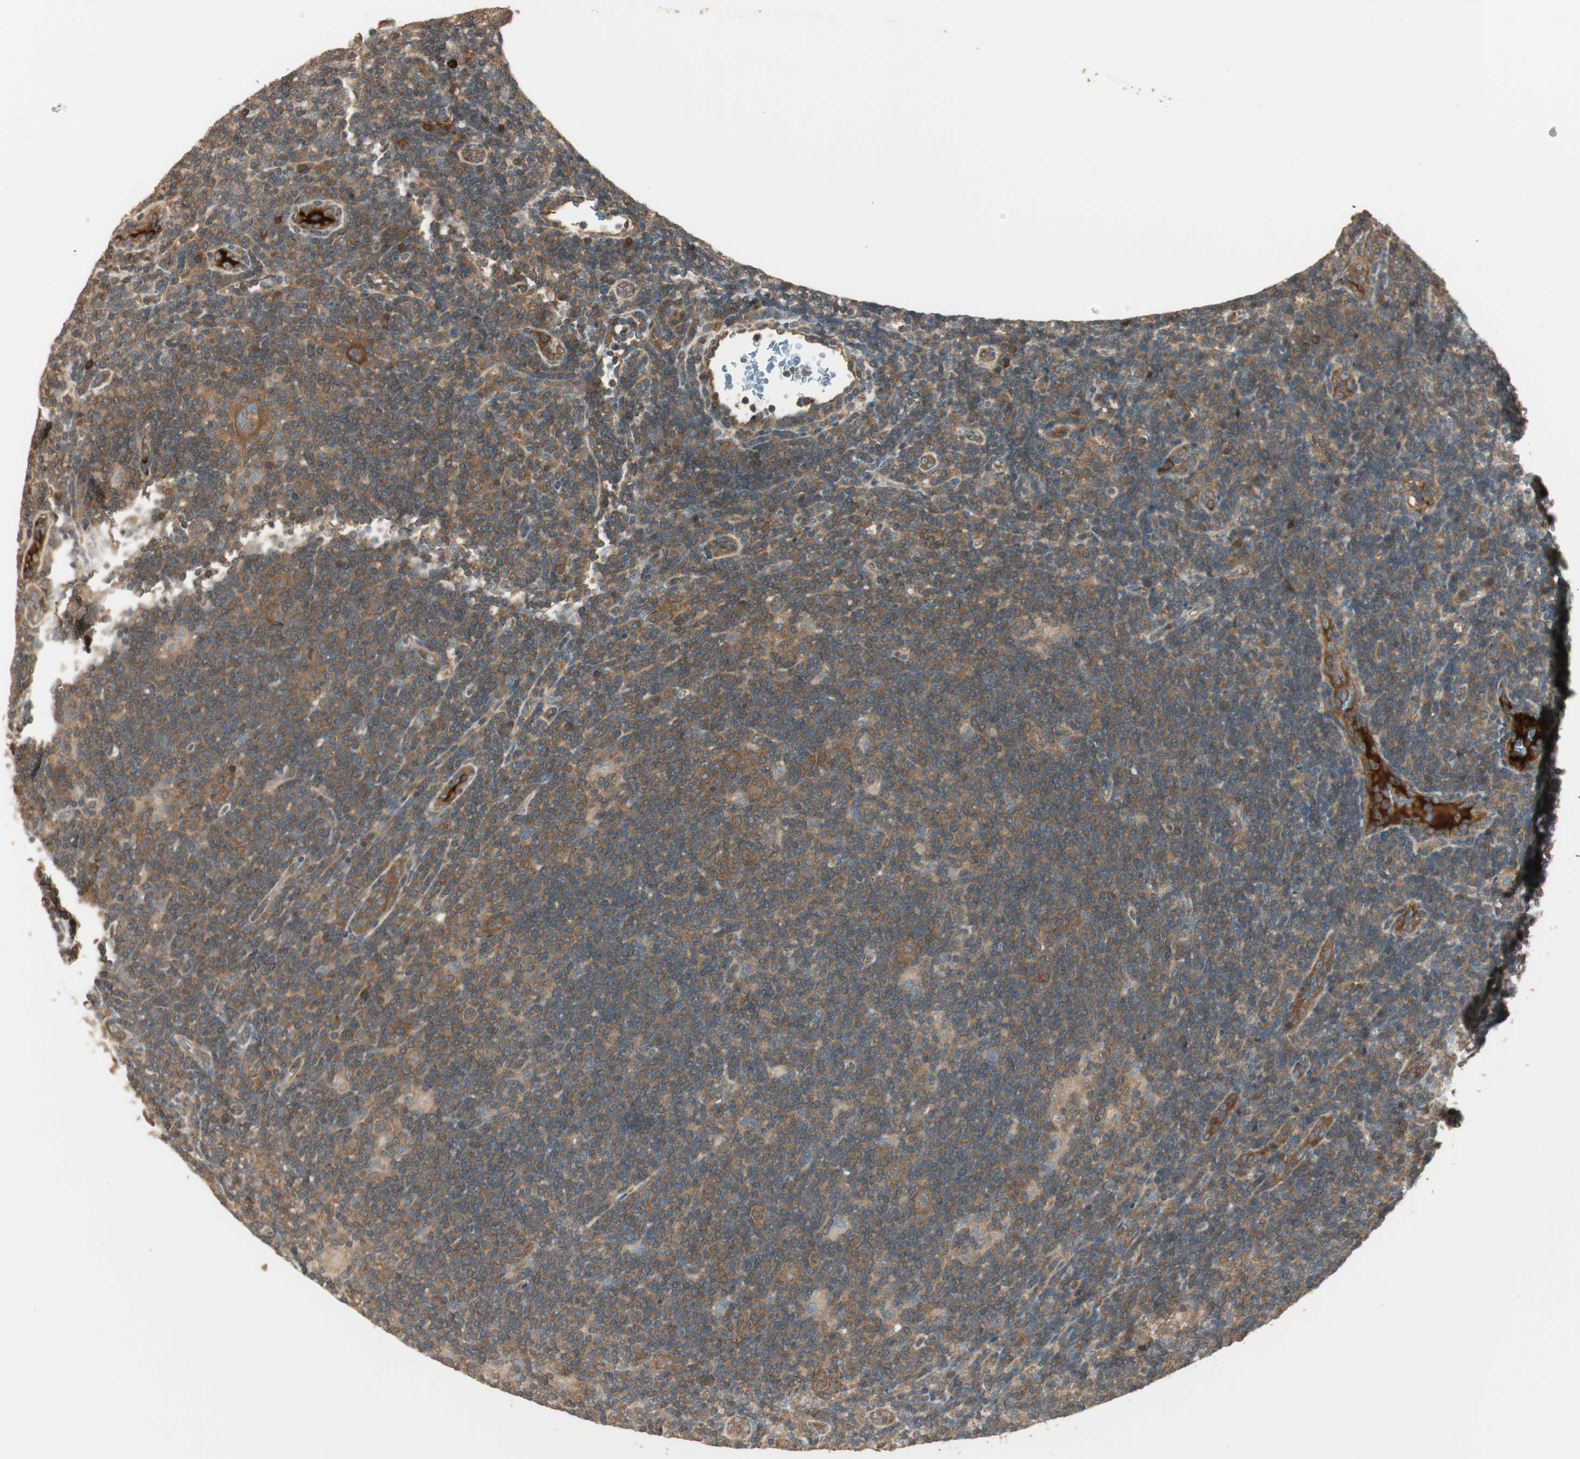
{"staining": {"intensity": "weak", "quantity": ">75%", "location": "cytoplasmic/membranous"}, "tissue": "lymphoma", "cell_type": "Tumor cells", "image_type": "cancer", "snomed": [{"axis": "morphology", "description": "Hodgkin's disease, NOS"}, {"axis": "topography", "description": "Lymph node"}], "caption": "Weak cytoplasmic/membranous protein positivity is seen in approximately >75% of tumor cells in Hodgkin's disease.", "gene": "PFDN5", "patient": {"sex": "female", "age": 57}}